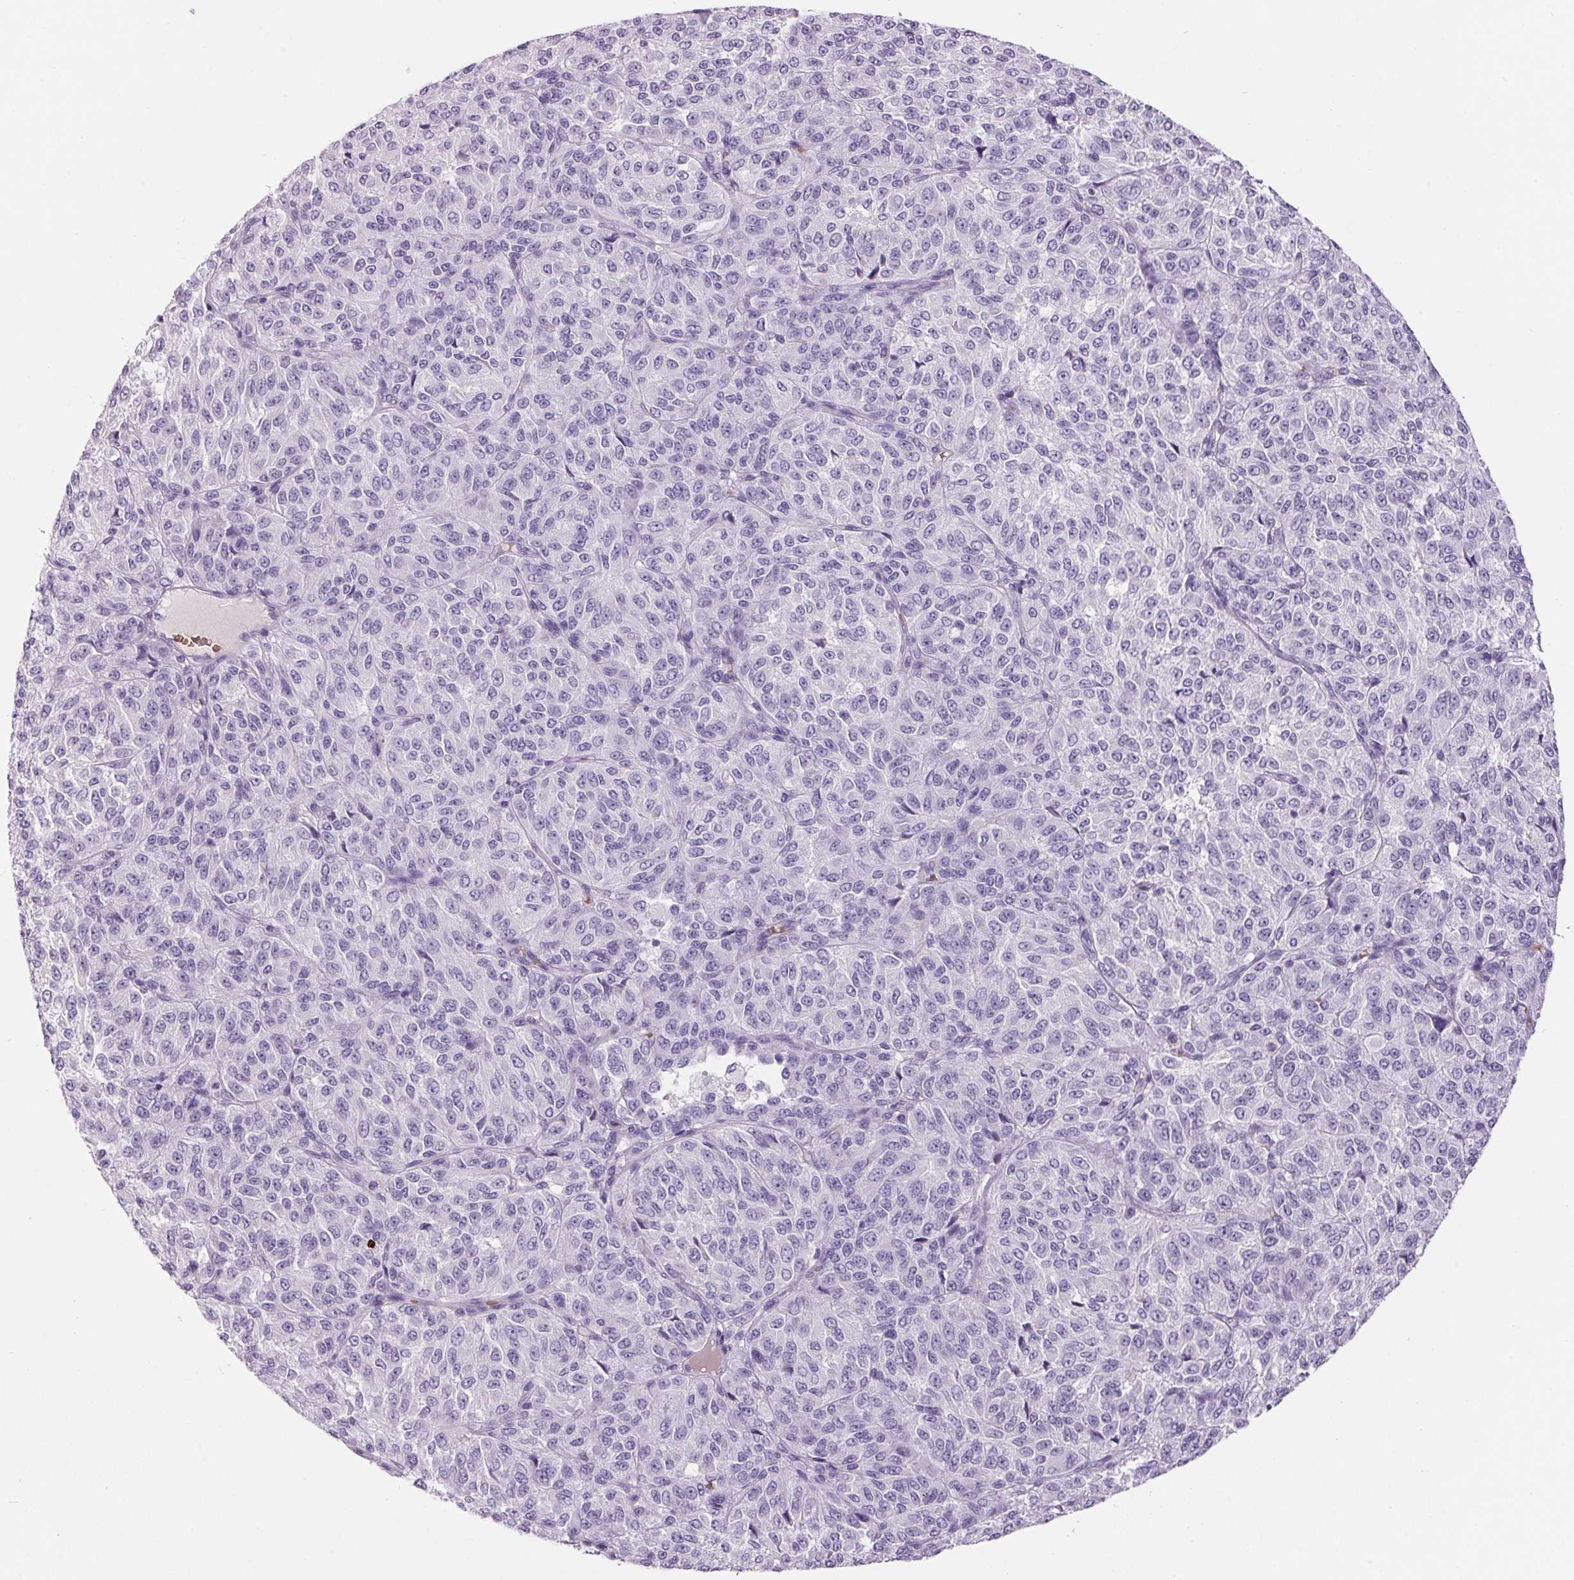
{"staining": {"intensity": "negative", "quantity": "none", "location": "none"}, "tissue": "melanoma", "cell_type": "Tumor cells", "image_type": "cancer", "snomed": [{"axis": "morphology", "description": "Malignant melanoma, Metastatic site"}, {"axis": "topography", "description": "Brain"}], "caption": "Human melanoma stained for a protein using immunohistochemistry displays no staining in tumor cells.", "gene": "HBQ1", "patient": {"sex": "female", "age": 56}}